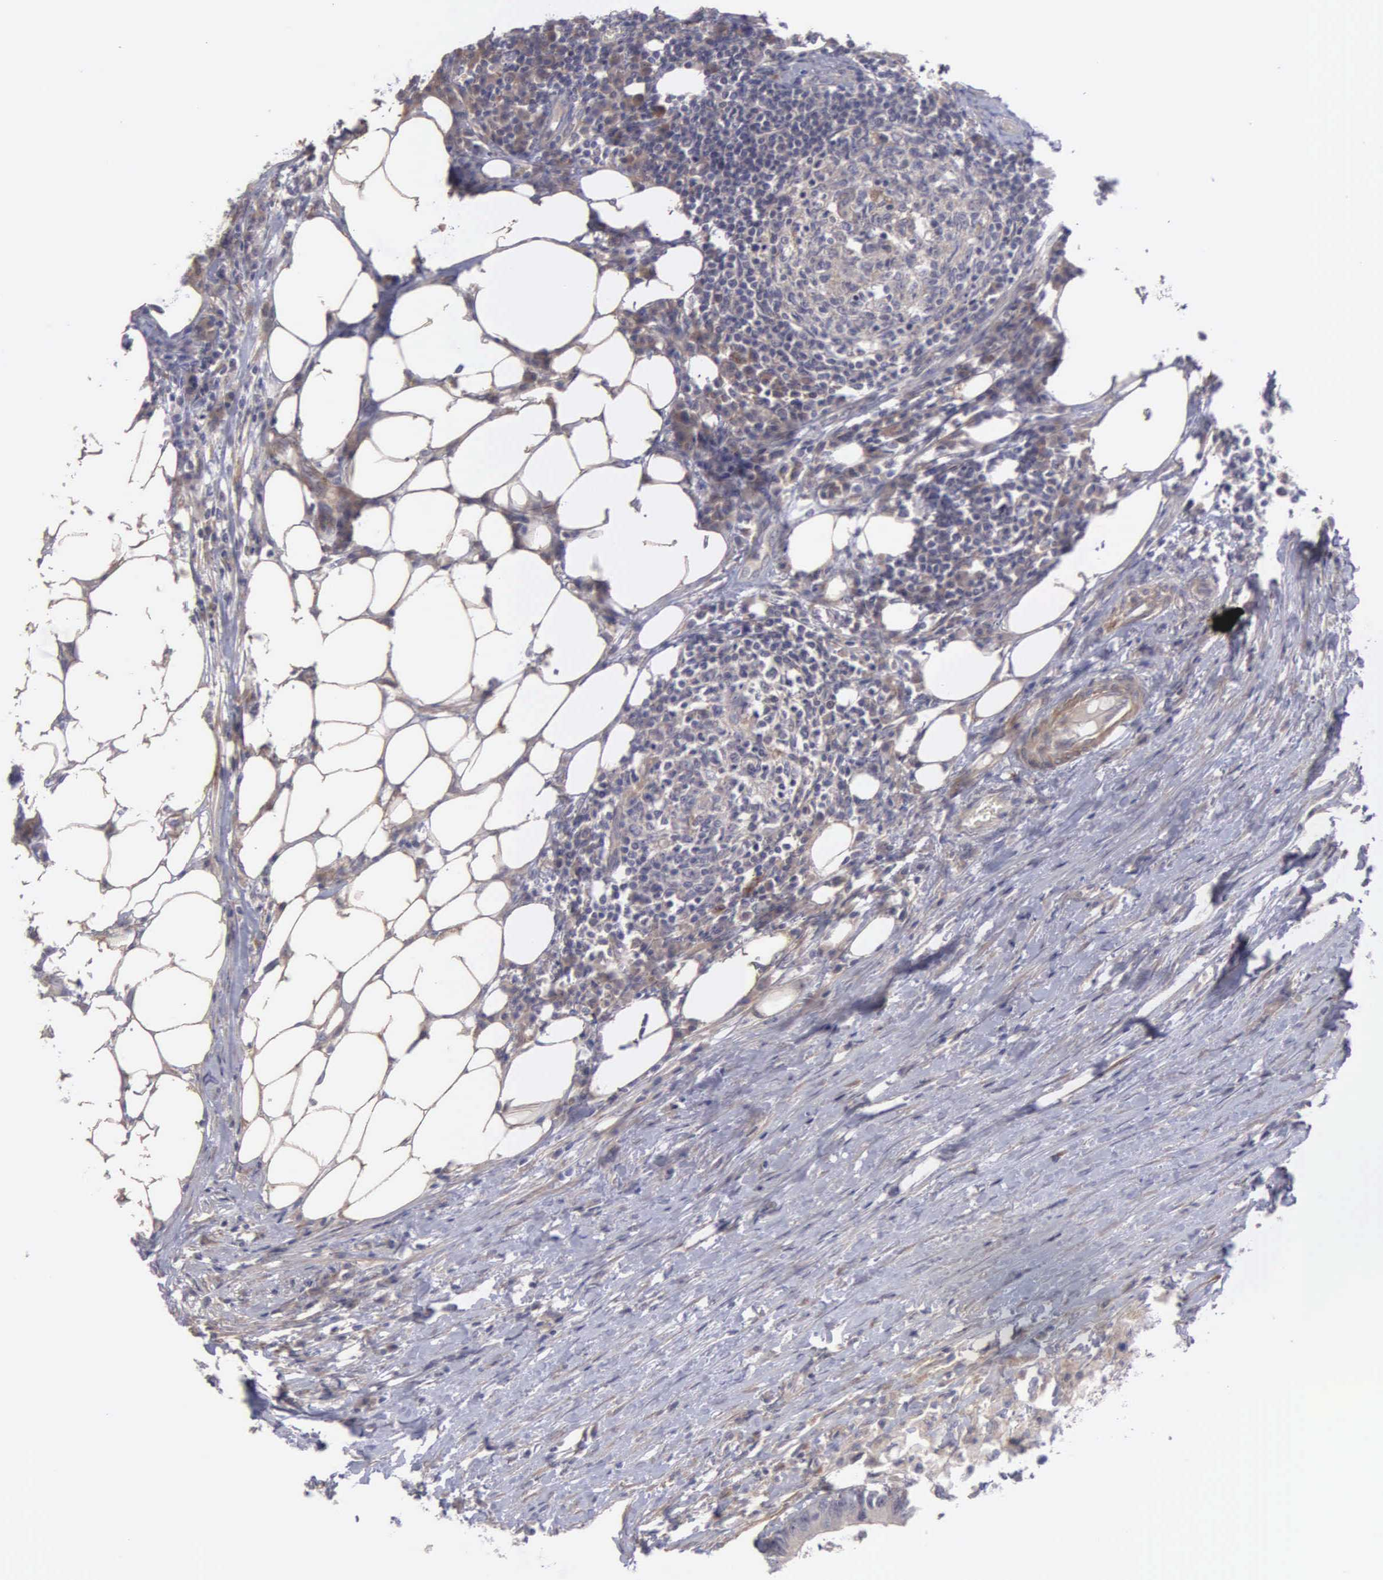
{"staining": {"intensity": "weak", "quantity": ">75%", "location": "cytoplasmic/membranous"}, "tissue": "colorectal cancer", "cell_type": "Tumor cells", "image_type": "cancer", "snomed": [{"axis": "morphology", "description": "Adenocarcinoma, NOS"}, {"axis": "topography", "description": "Colon"}], "caption": "This is an image of immunohistochemistry staining of colorectal adenocarcinoma, which shows weak expression in the cytoplasmic/membranous of tumor cells.", "gene": "RTL10", "patient": {"sex": "male", "age": 71}}